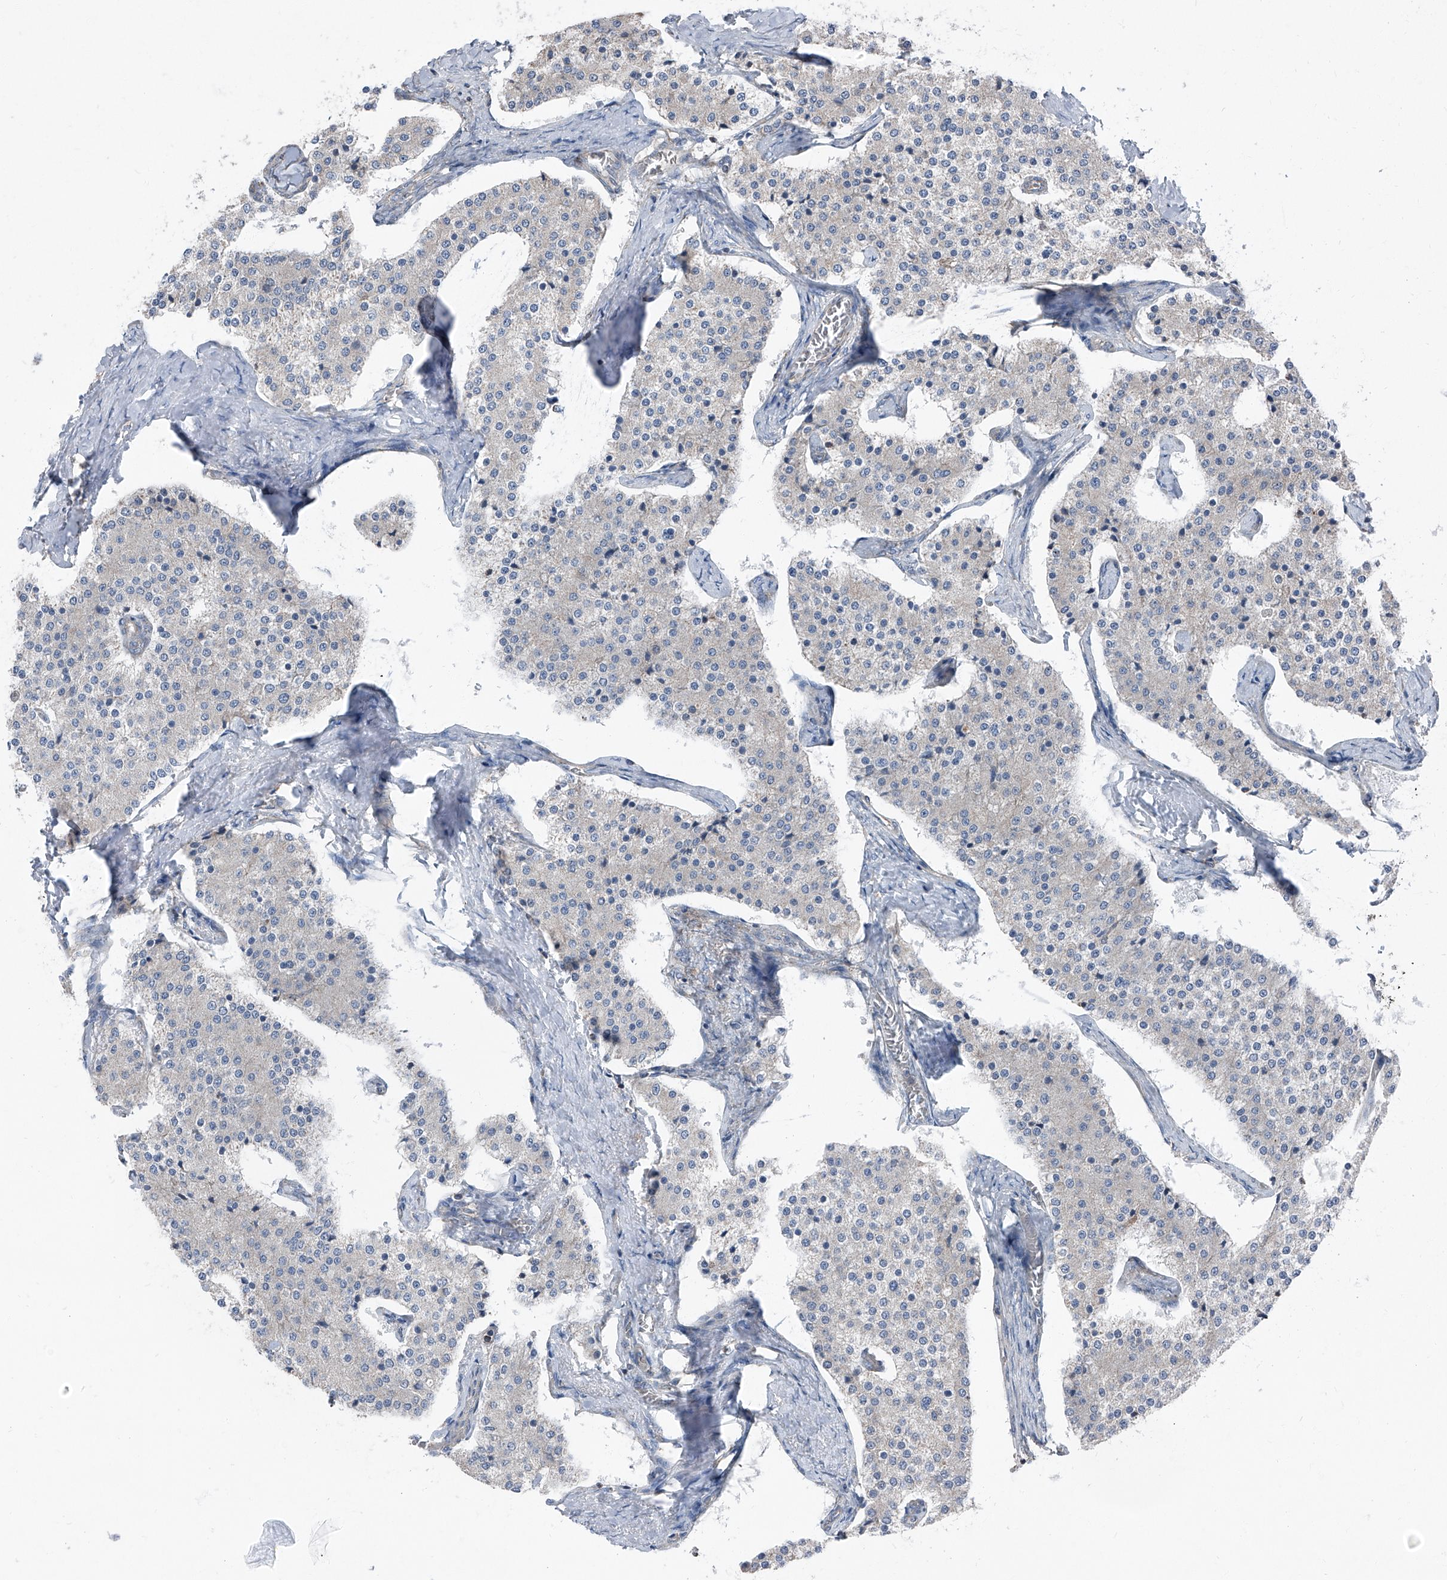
{"staining": {"intensity": "negative", "quantity": "none", "location": "none"}, "tissue": "carcinoid", "cell_type": "Tumor cells", "image_type": "cancer", "snomed": [{"axis": "morphology", "description": "Carcinoid, malignant, NOS"}, {"axis": "topography", "description": "Colon"}], "caption": "Immunohistochemical staining of malignant carcinoid reveals no significant staining in tumor cells. Nuclei are stained in blue.", "gene": "GPR142", "patient": {"sex": "female", "age": 52}}